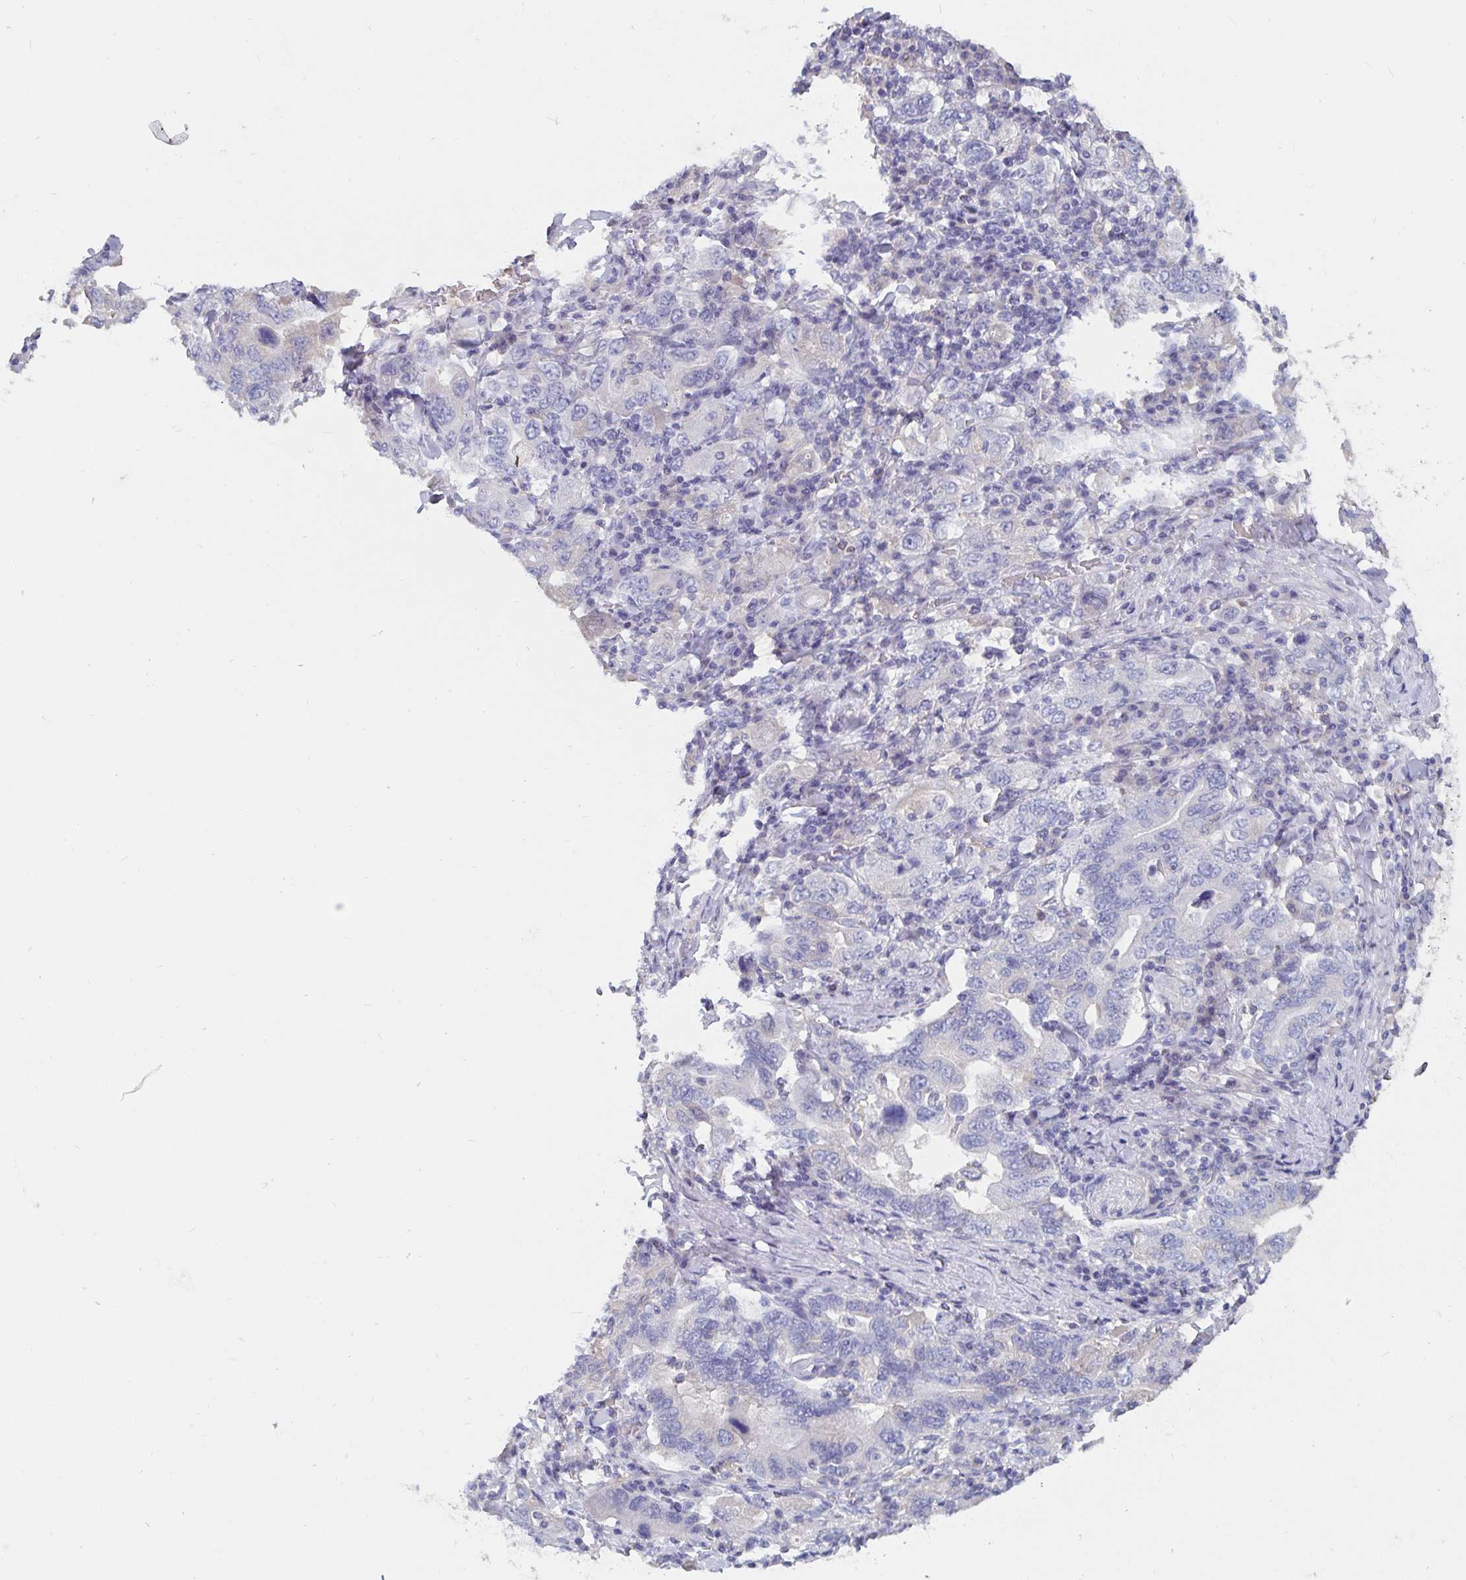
{"staining": {"intensity": "negative", "quantity": "none", "location": "none"}, "tissue": "stomach cancer", "cell_type": "Tumor cells", "image_type": "cancer", "snomed": [{"axis": "morphology", "description": "Adenocarcinoma, NOS"}, {"axis": "topography", "description": "Stomach, upper"}, {"axis": "topography", "description": "Stomach"}], "caption": "A high-resolution photomicrograph shows immunohistochemistry (IHC) staining of stomach cancer, which demonstrates no significant staining in tumor cells. The staining is performed using DAB brown chromogen with nuclei counter-stained in using hematoxylin.", "gene": "CFAP69", "patient": {"sex": "male", "age": 62}}